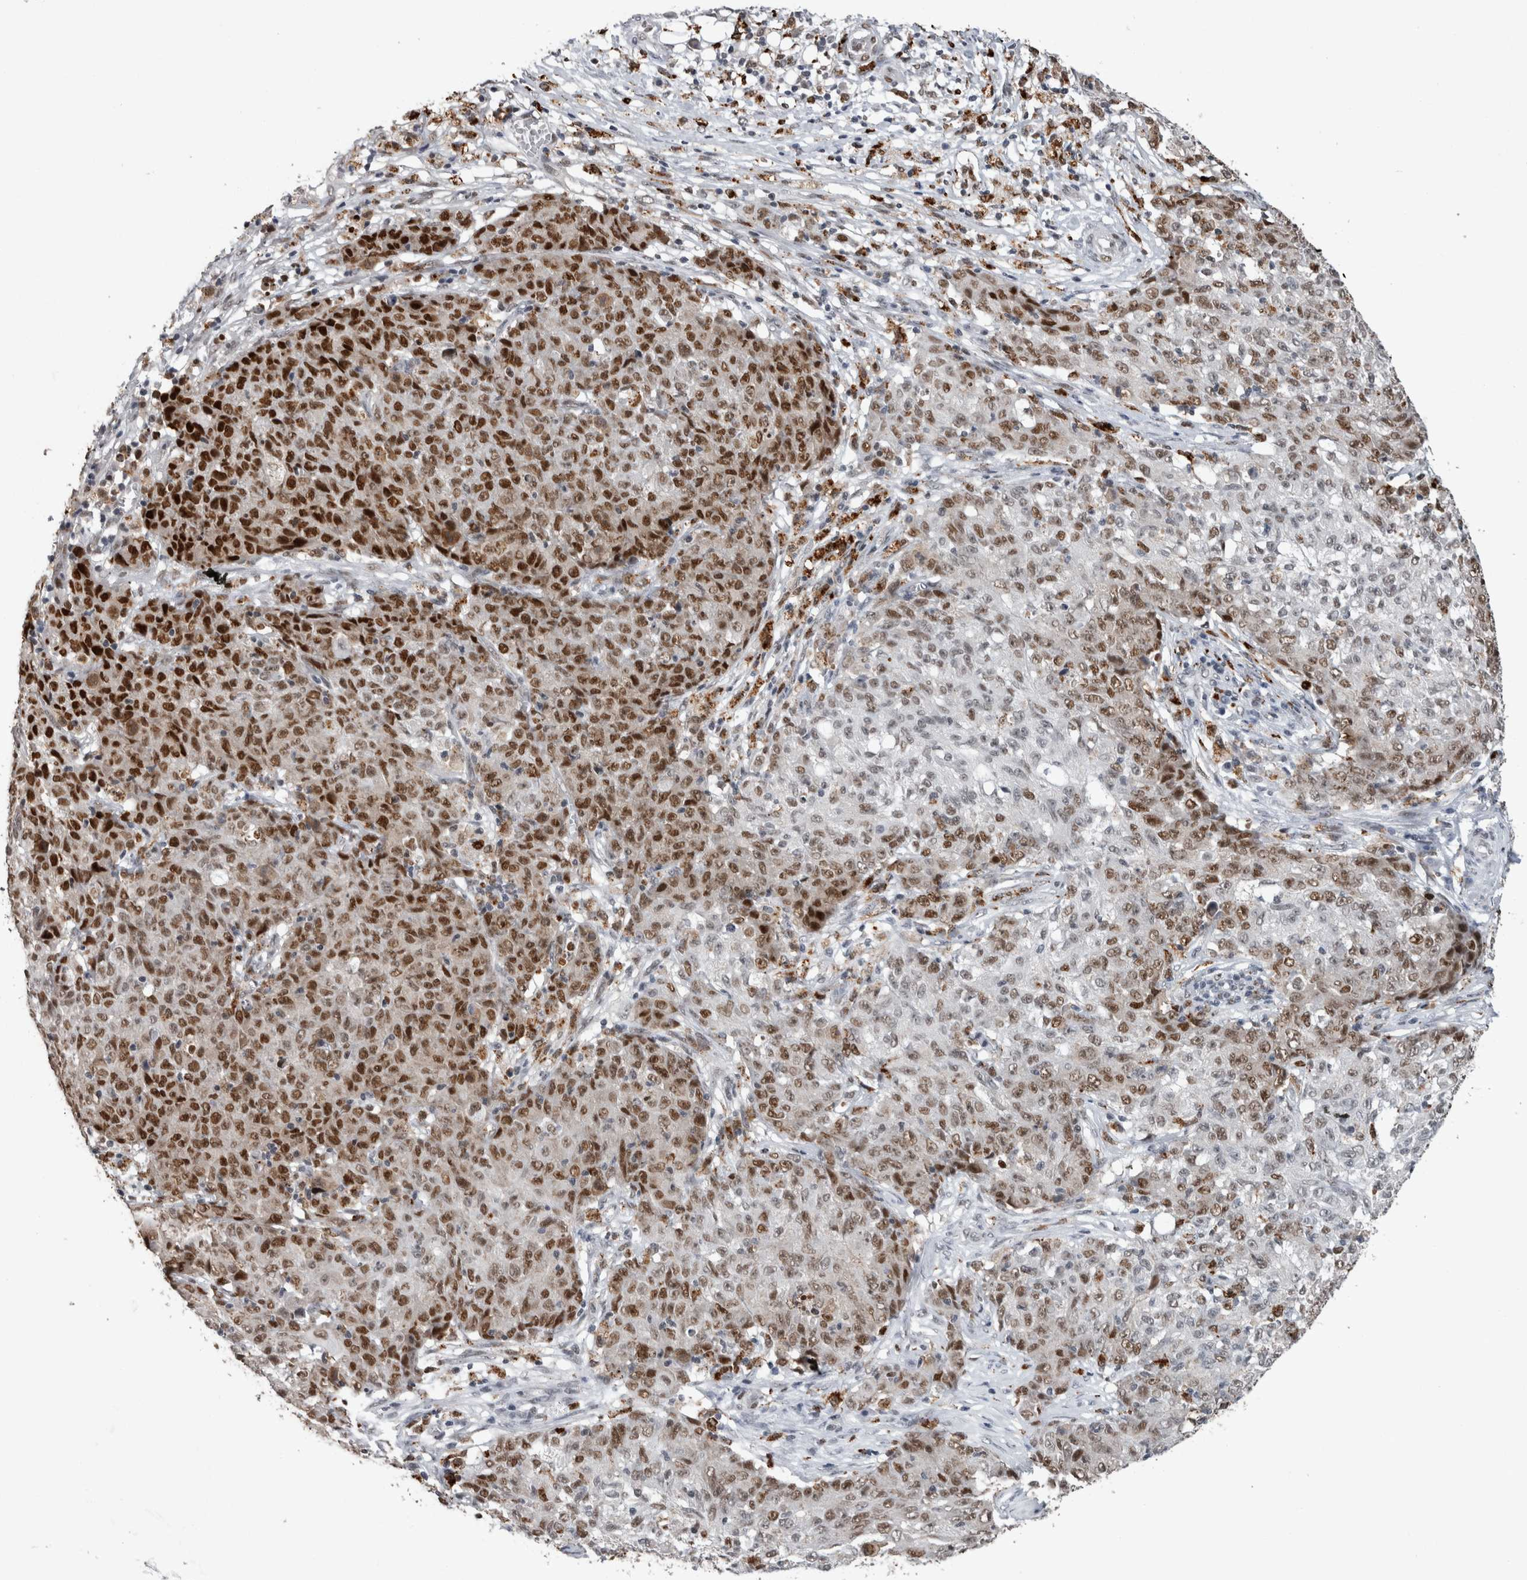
{"staining": {"intensity": "strong", "quantity": ">75%", "location": "nuclear"}, "tissue": "ovarian cancer", "cell_type": "Tumor cells", "image_type": "cancer", "snomed": [{"axis": "morphology", "description": "Carcinoma, endometroid"}, {"axis": "topography", "description": "Ovary"}], "caption": "Ovarian cancer was stained to show a protein in brown. There is high levels of strong nuclear staining in approximately >75% of tumor cells.", "gene": "POLD2", "patient": {"sex": "female", "age": 42}}